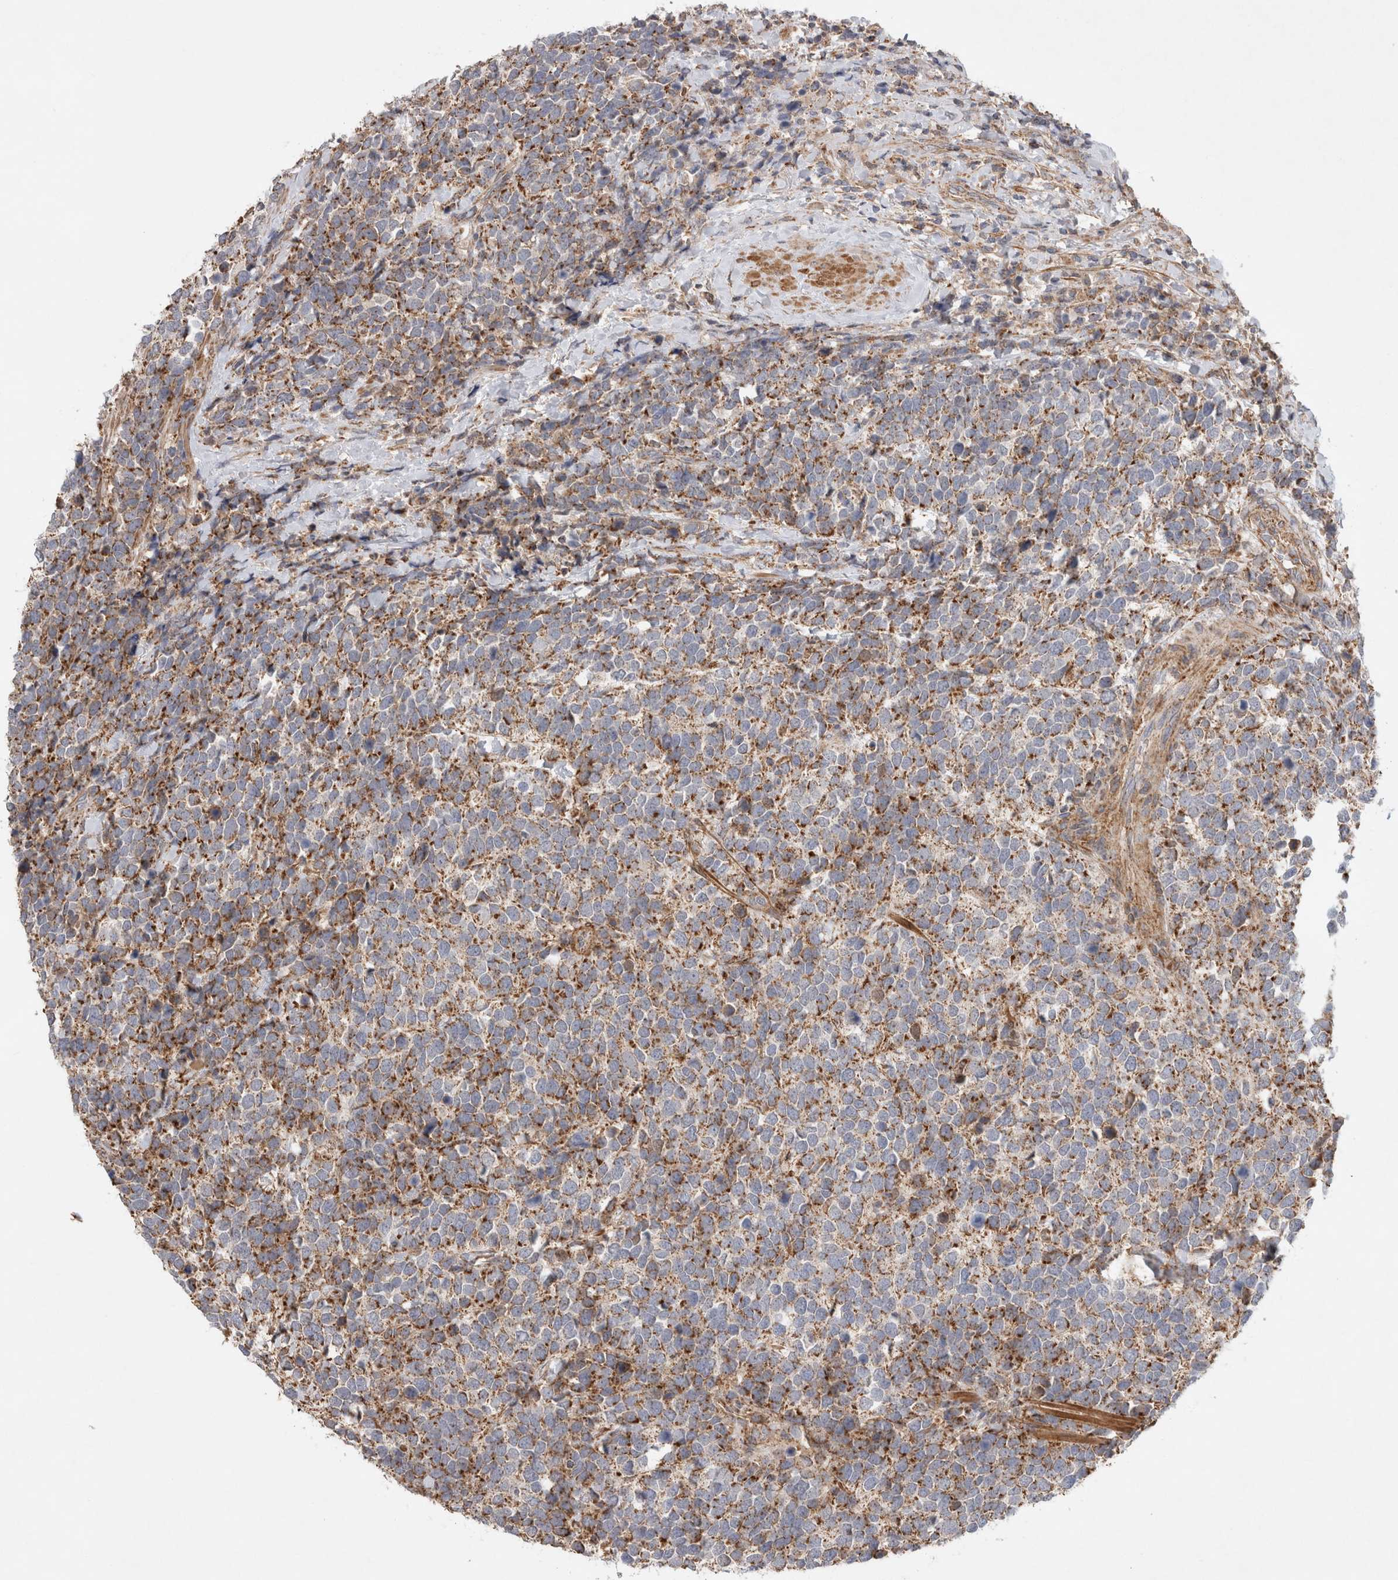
{"staining": {"intensity": "moderate", "quantity": ">75%", "location": "cytoplasmic/membranous"}, "tissue": "urothelial cancer", "cell_type": "Tumor cells", "image_type": "cancer", "snomed": [{"axis": "morphology", "description": "Urothelial carcinoma, High grade"}, {"axis": "topography", "description": "Urinary bladder"}], "caption": "Immunohistochemical staining of urothelial carcinoma (high-grade) shows medium levels of moderate cytoplasmic/membranous staining in approximately >75% of tumor cells. (Stains: DAB (3,3'-diaminobenzidine) in brown, nuclei in blue, Microscopy: brightfield microscopy at high magnification).", "gene": "MRPS28", "patient": {"sex": "female", "age": 82}}